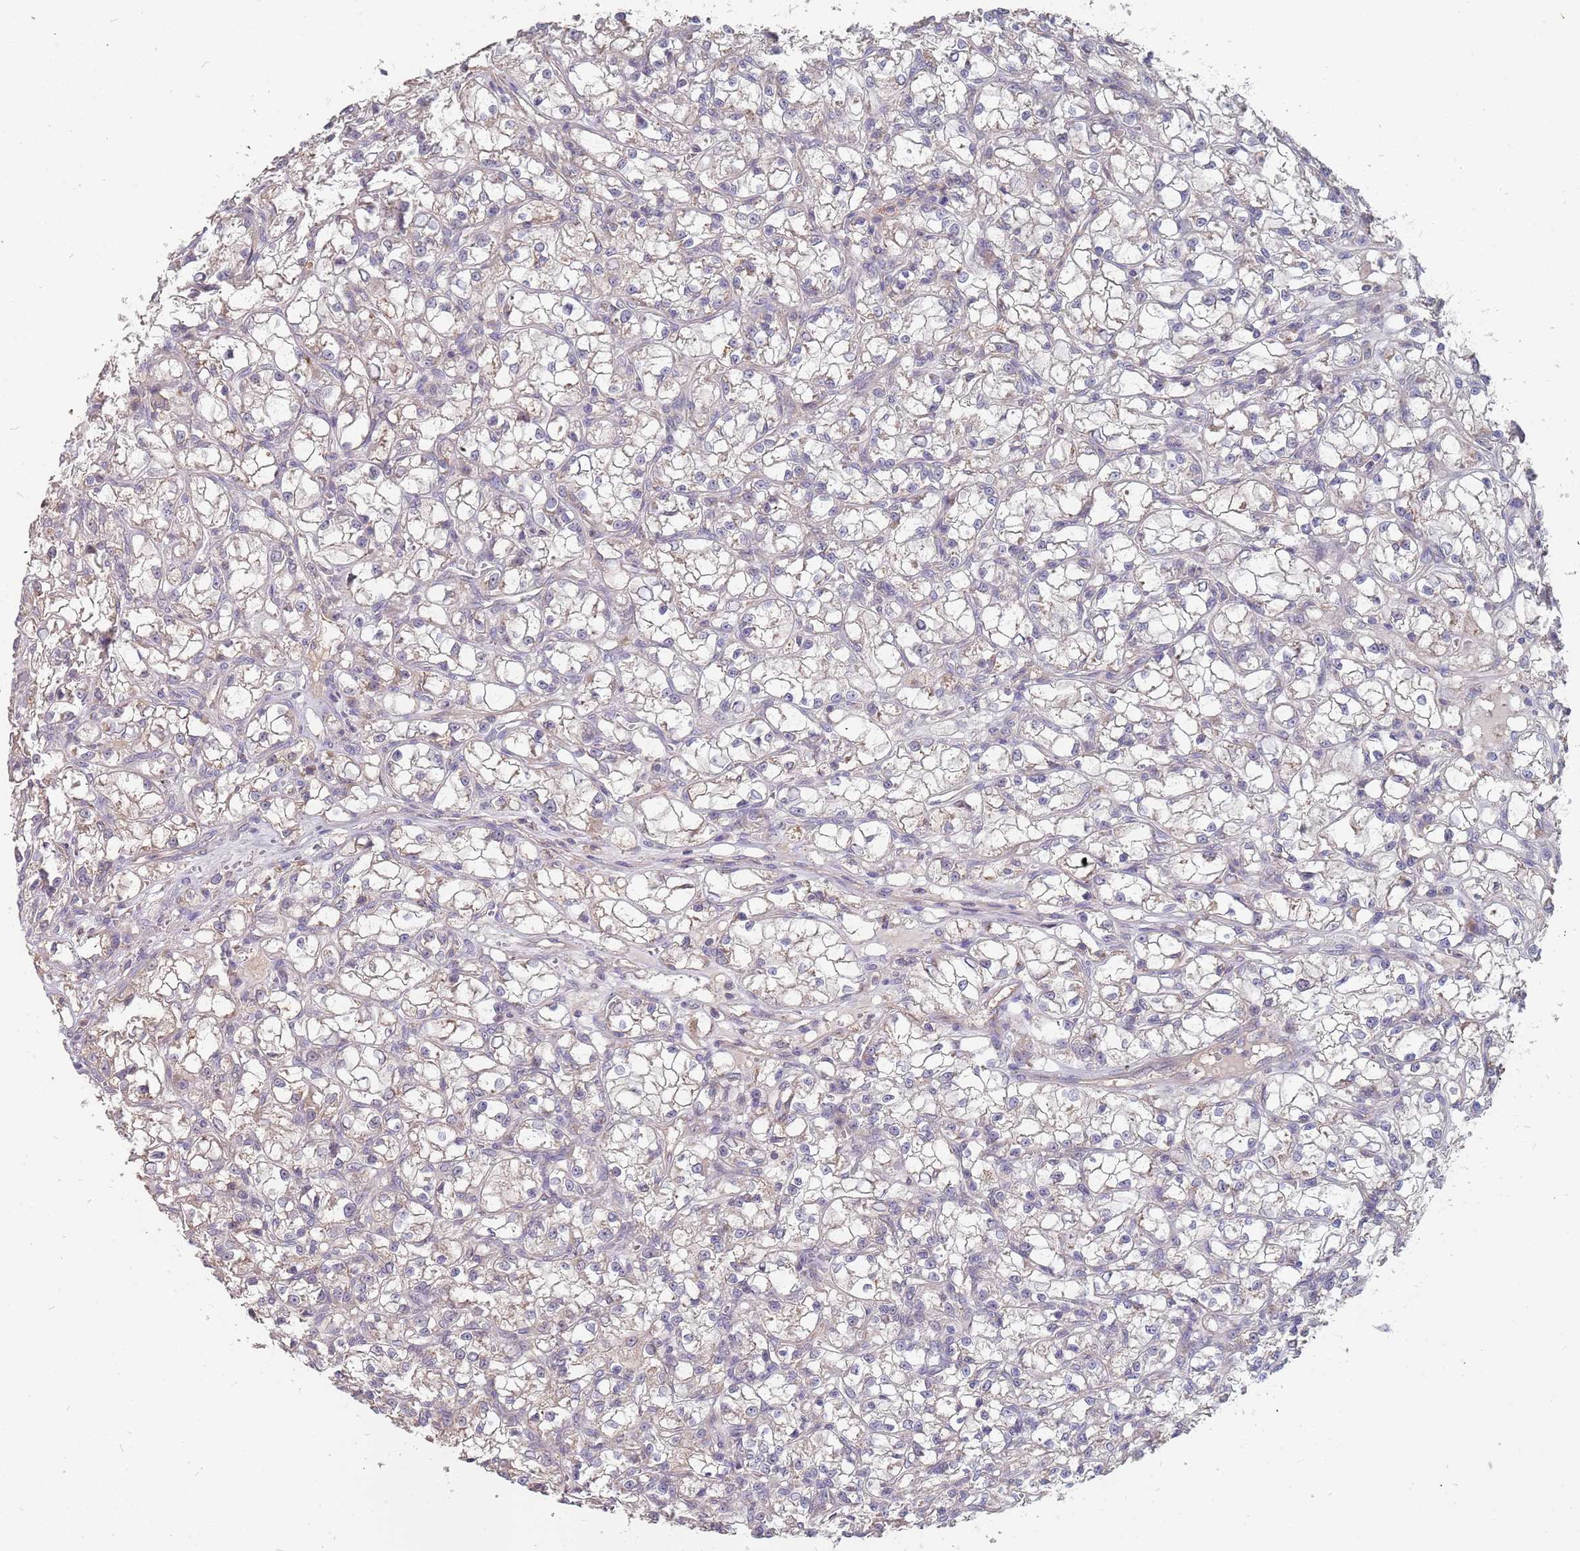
{"staining": {"intensity": "negative", "quantity": "none", "location": "none"}, "tissue": "renal cancer", "cell_type": "Tumor cells", "image_type": "cancer", "snomed": [{"axis": "morphology", "description": "Adenocarcinoma, NOS"}, {"axis": "topography", "description": "Kidney"}], "caption": "This is an IHC image of human renal cancer (adenocarcinoma). There is no expression in tumor cells.", "gene": "TCEANC2", "patient": {"sex": "female", "age": 59}}